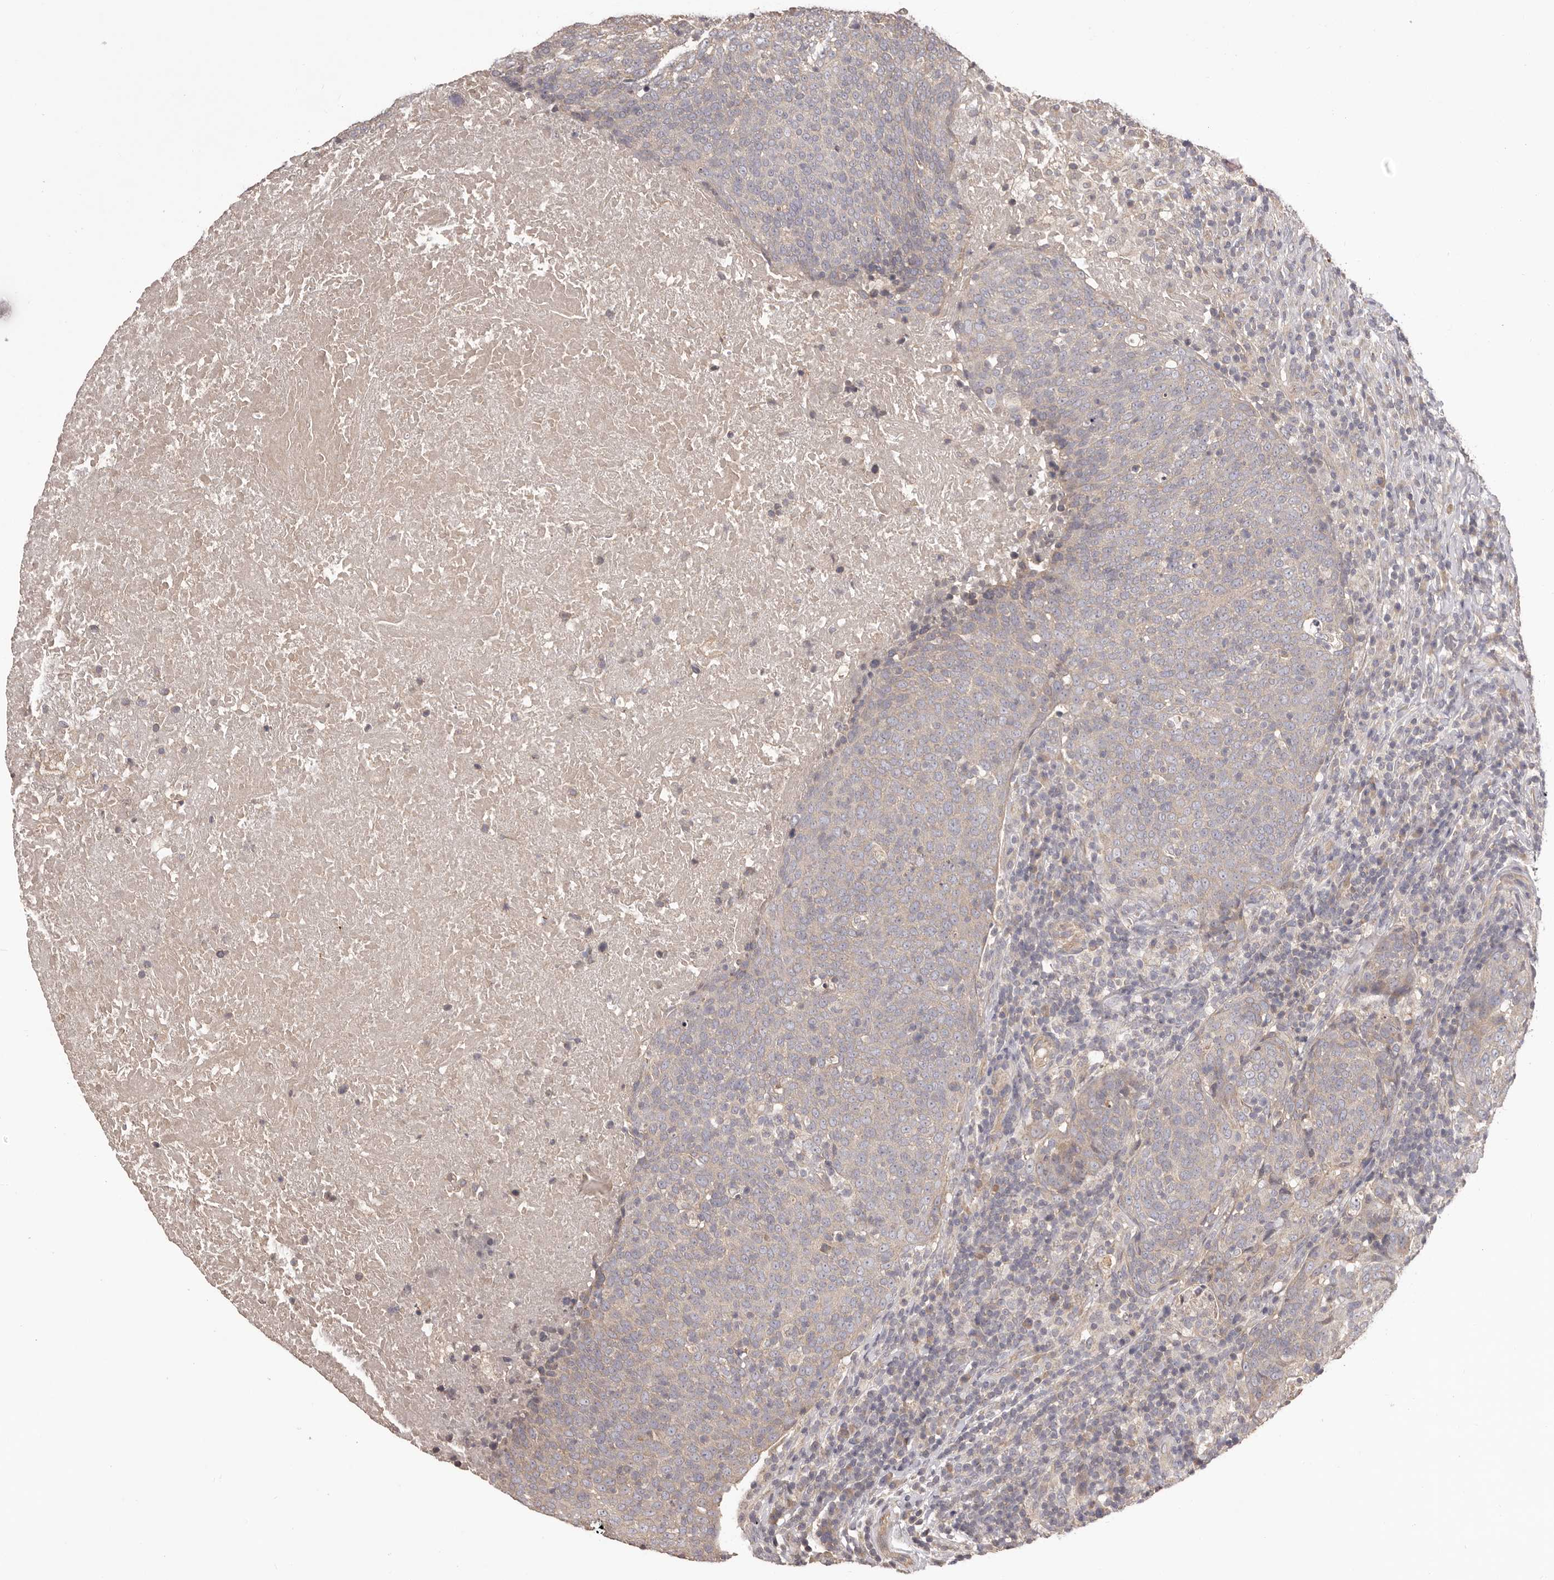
{"staining": {"intensity": "negative", "quantity": "none", "location": "none"}, "tissue": "head and neck cancer", "cell_type": "Tumor cells", "image_type": "cancer", "snomed": [{"axis": "morphology", "description": "Squamous cell carcinoma, NOS"}, {"axis": "morphology", "description": "Squamous cell carcinoma, metastatic, NOS"}, {"axis": "topography", "description": "Lymph node"}, {"axis": "topography", "description": "Head-Neck"}], "caption": "Photomicrograph shows no protein positivity in tumor cells of head and neck squamous cell carcinoma tissue.", "gene": "HRH1", "patient": {"sex": "male", "age": 62}}